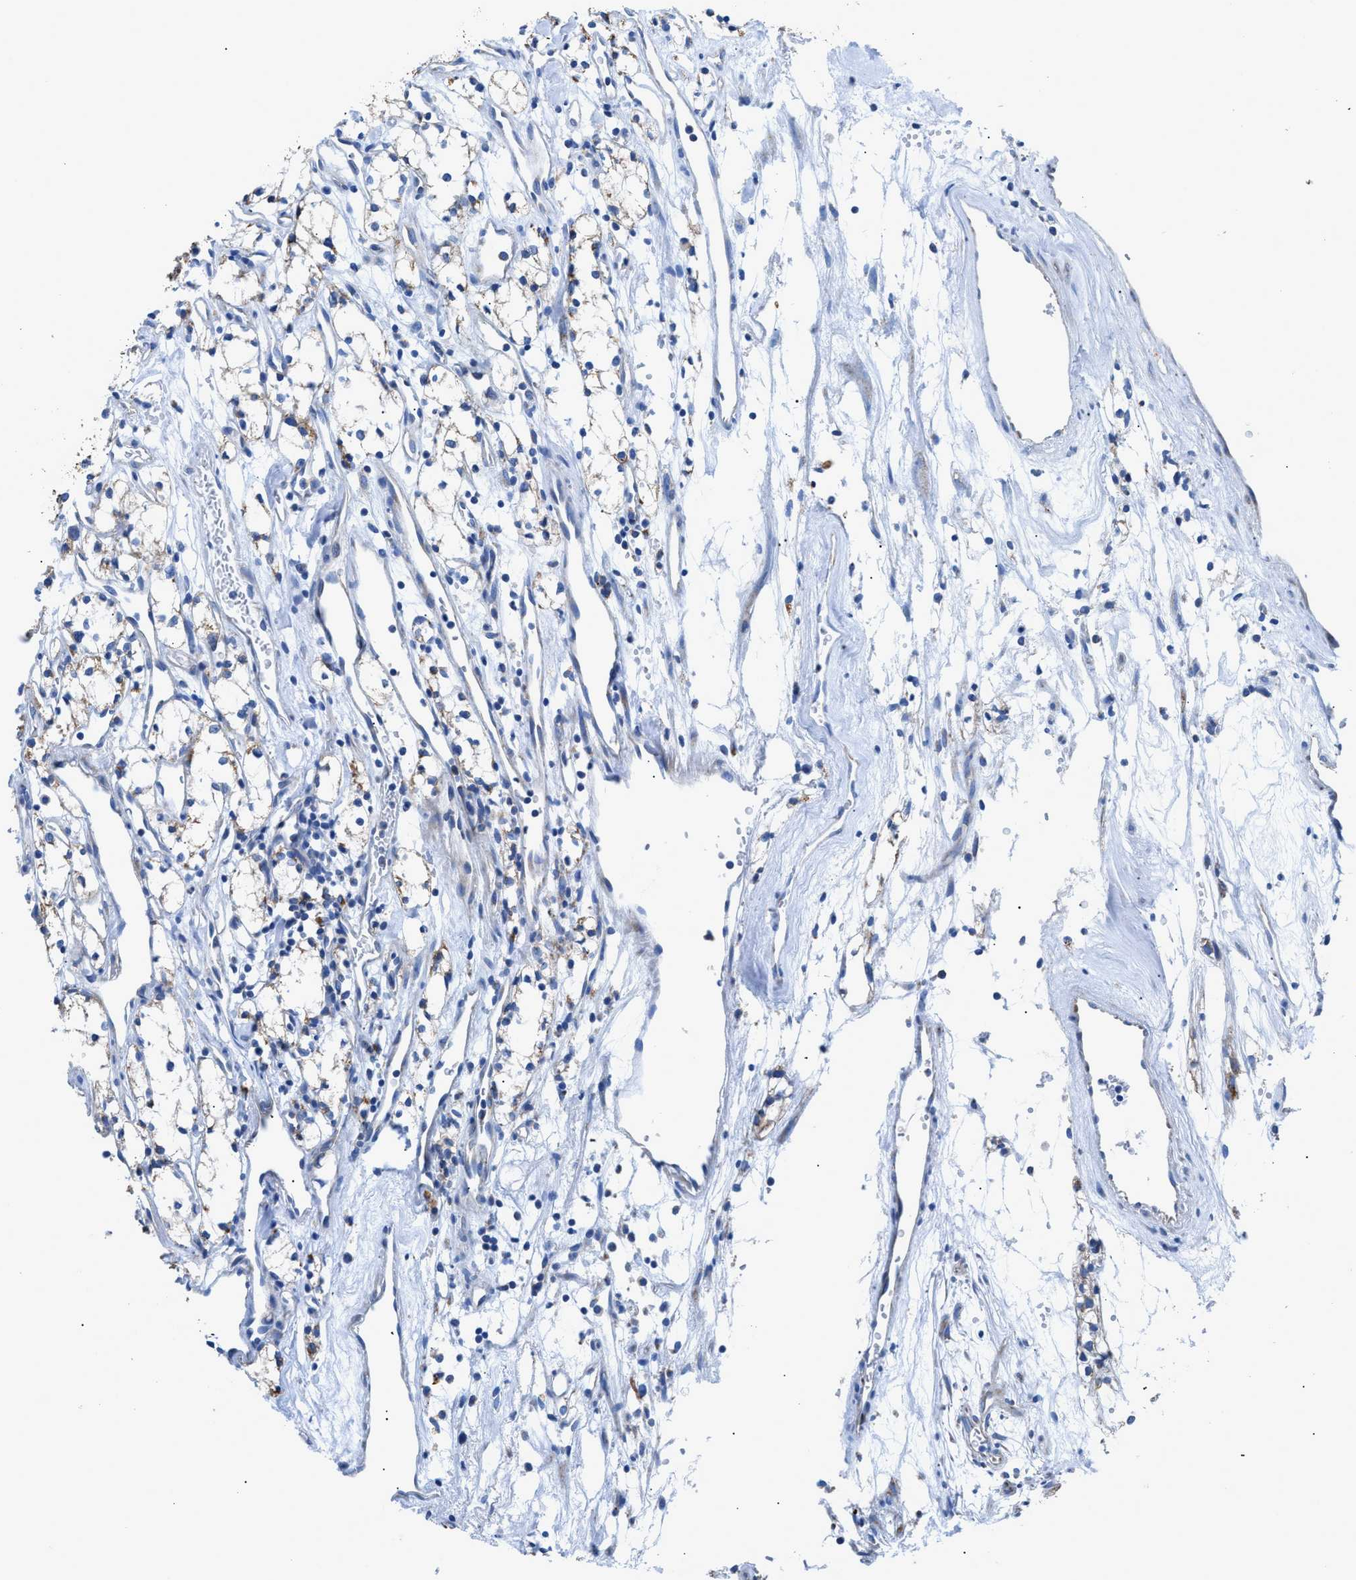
{"staining": {"intensity": "negative", "quantity": "none", "location": "none"}, "tissue": "renal cancer", "cell_type": "Tumor cells", "image_type": "cancer", "snomed": [{"axis": "morphology", "description": "Adenocarcinoma, NOS"}, {"axis": "topography", "description": "Kidney"}], "caption": "Immunohistochemistry histopathology image of neoplastic tissue: human adenocarcinoma (renal) stained with DAB (3,3'-diaminobenzidine) exhibits no significant protein staining in tumor cells.", "gene": "ZDHHC3", "patient": {"sex": "male", "age": 59}}